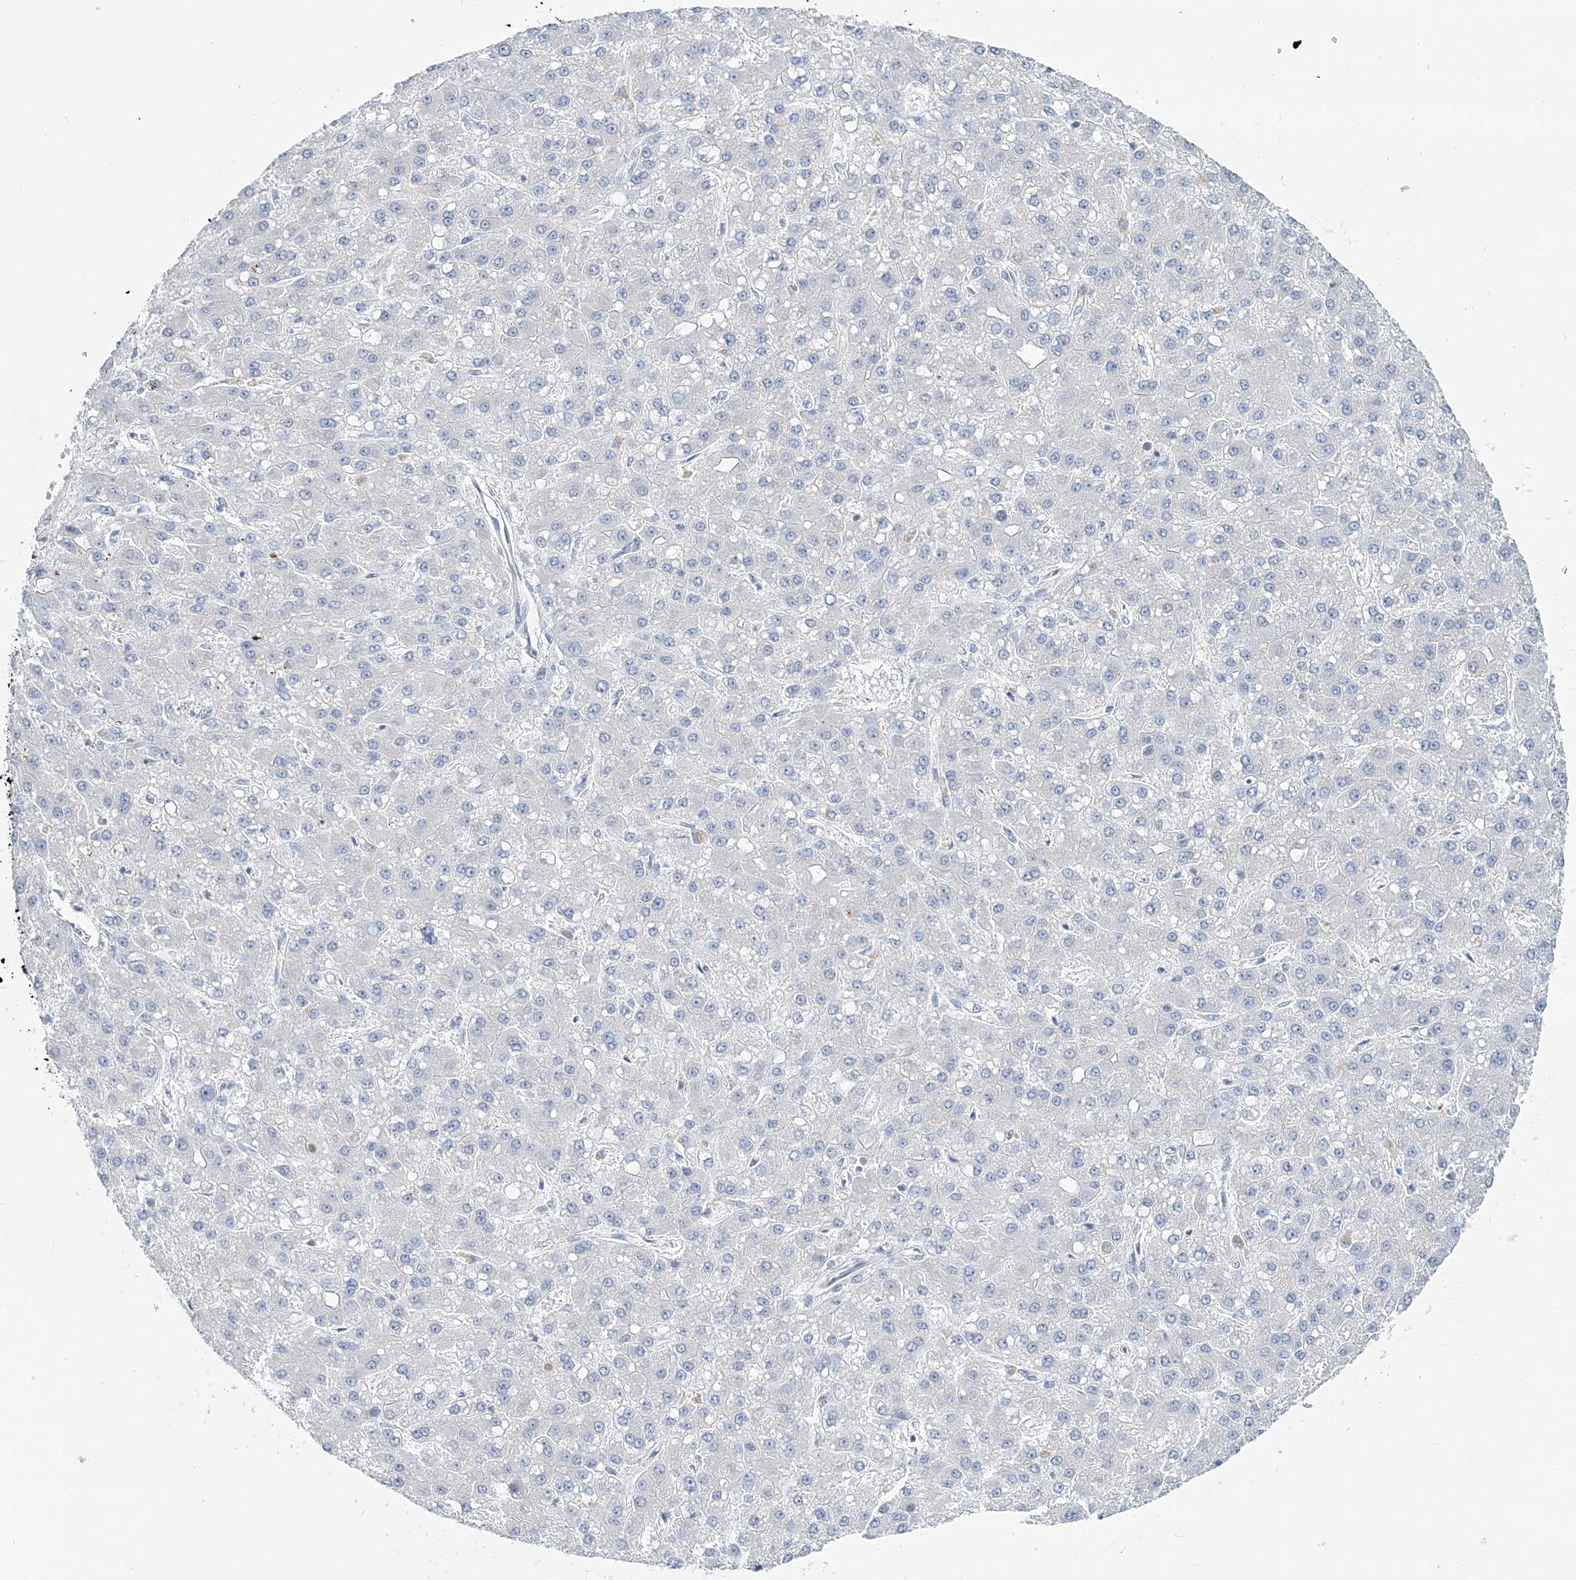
{"staining": {"intensity": "negative", "quantity": "none", "location": "none"}, "tissue": "liver cancer", "cell_type": "Tumor cells", "image_type": "cancer", "snomed": [{"axis": "morphology", "description": "Carcinoma, Hepatocellular, NOS"}, {"axis": "topography", "description": "Liver"}], "caption": "Human liver hepatocellular carcinoma stained for a protein using IHC exhibits no expression in tumor cells.", "gene": "FAM114A2", "patient": {"sex": "male", "age": 67}}